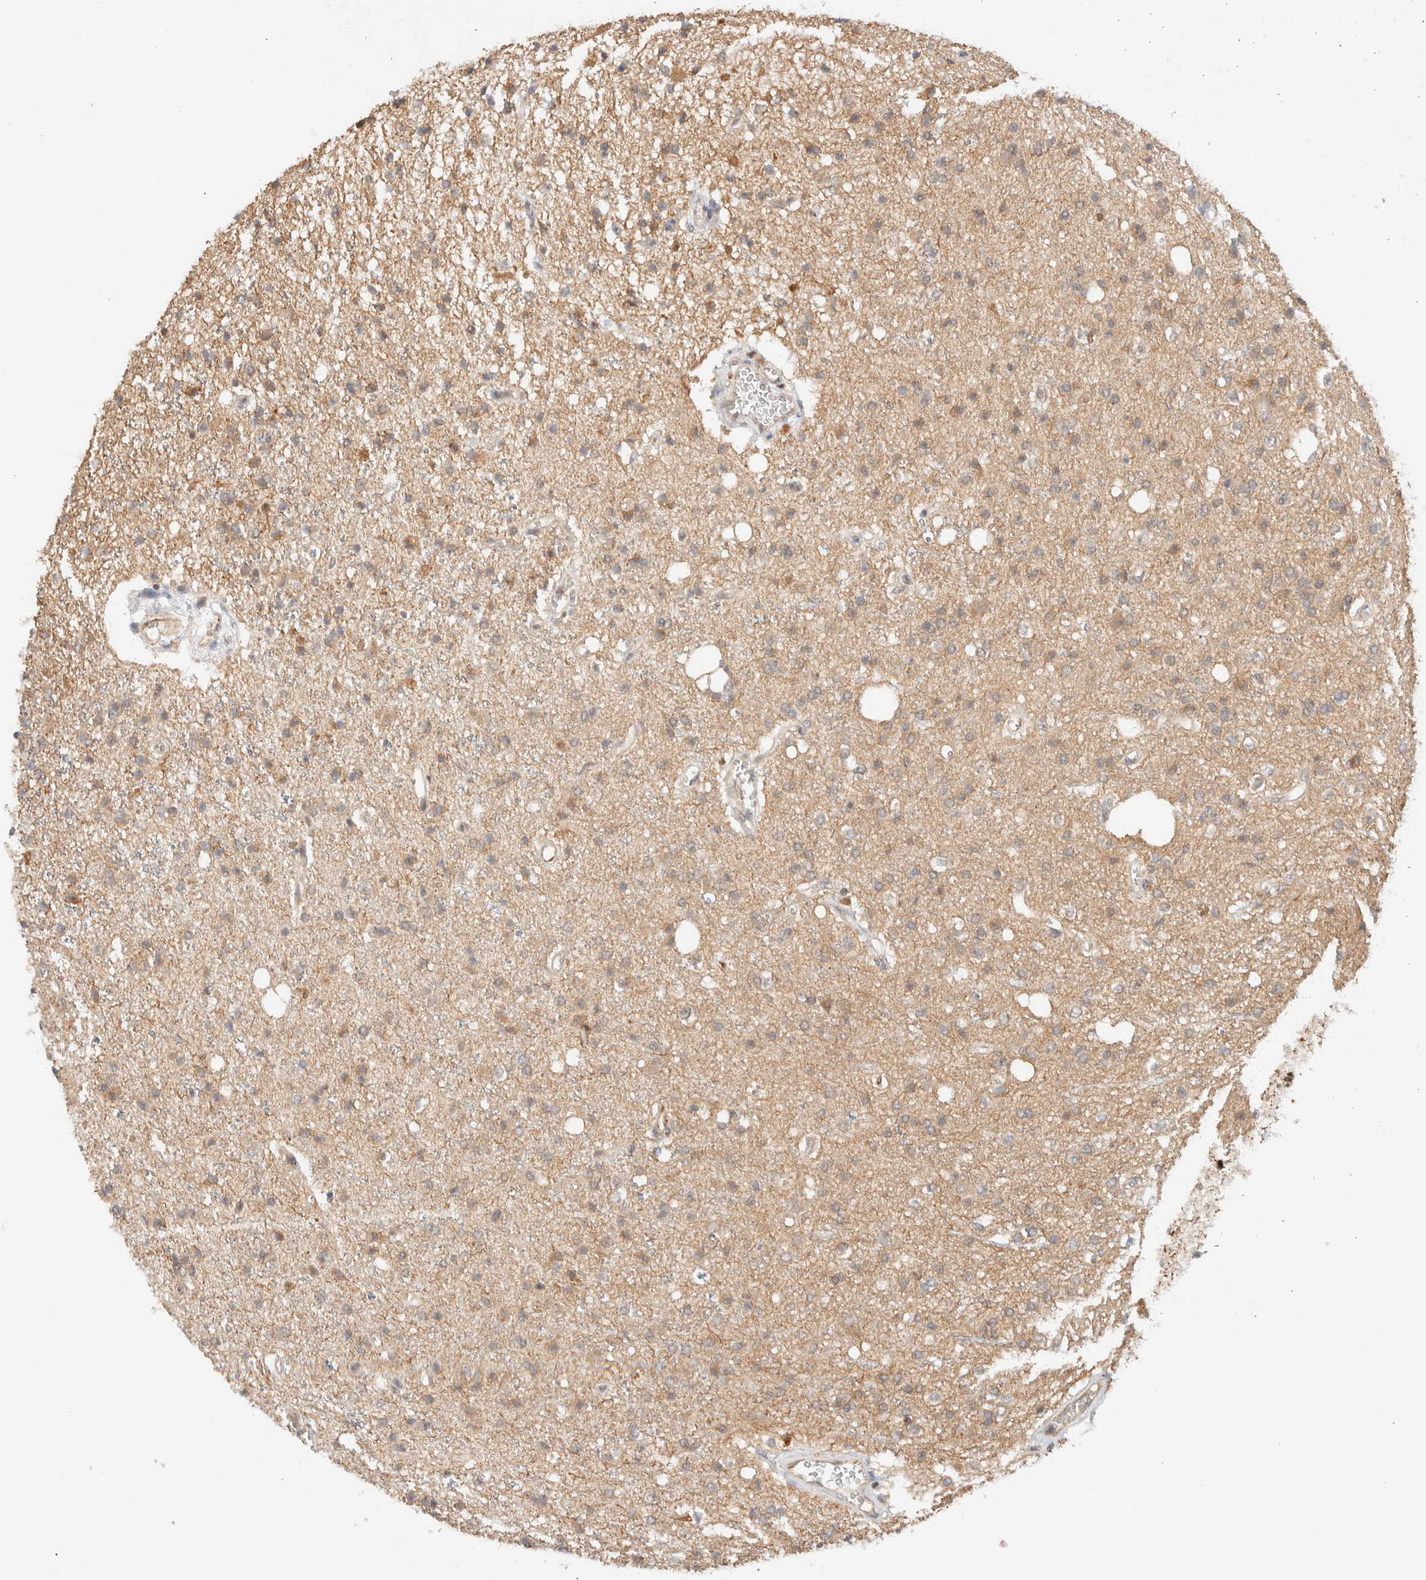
{"staining": {"intensity": "weak", "quantity": ">75%", "location": "cytoplasmic/membranous"}, "tissue": "glioma", "cell_type": "Tumor cells", "image_type": "cancer", "snomed": [{"axis": "morphology", "description": "Glioma, malignant, High grade"}, {"axis": "topography", "description": "Brain"}], "caption": "Immunohistochemical staining of human glioma exhibits low levels of weak cytoplasmic/membranous positivity in approximately >75% of tumor cells.", "gene": "C8orf76", "patient": {"sex": "male", "age": 47}}